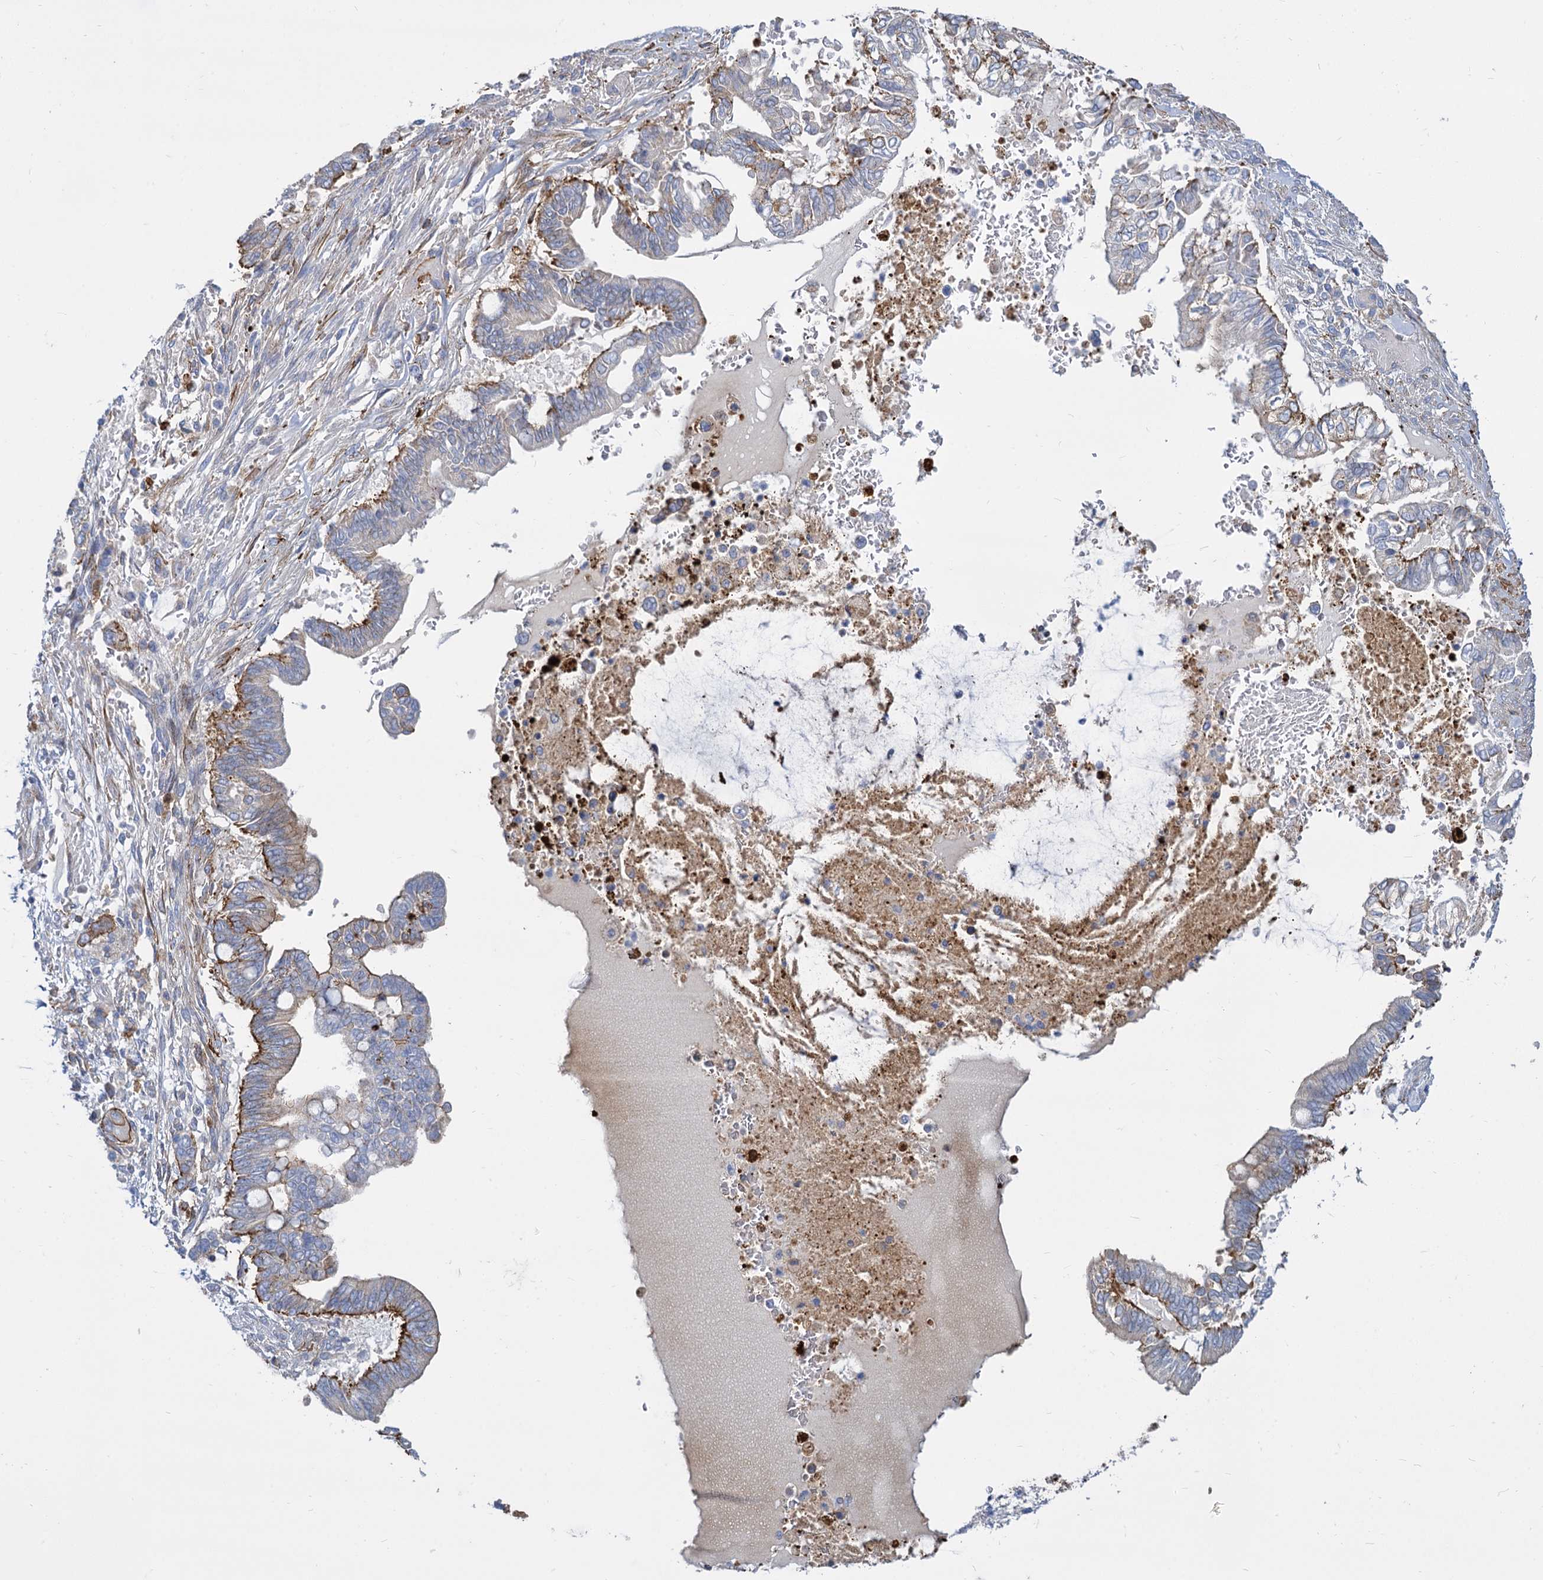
{"staining": {"intensity": "weak", "quantity": "<25%", "location": "cytoplasmic/membranous"}, "tissue": "pancreatic cancer", "cell_type": "Tumor cells", "image_type": "cancer", "snomed": [{"axis": "morphology", "description": "Adenocarcinoma, NOS"}, {"axis": "topography", "description": "Pancreas"}], "caption": "The photomicrograph reveals no significant staining in tumor cells of adenocarcinoma (pancreatic).", "gene": "TRIM77", "patient": {"sex": "male", "age": 68}}